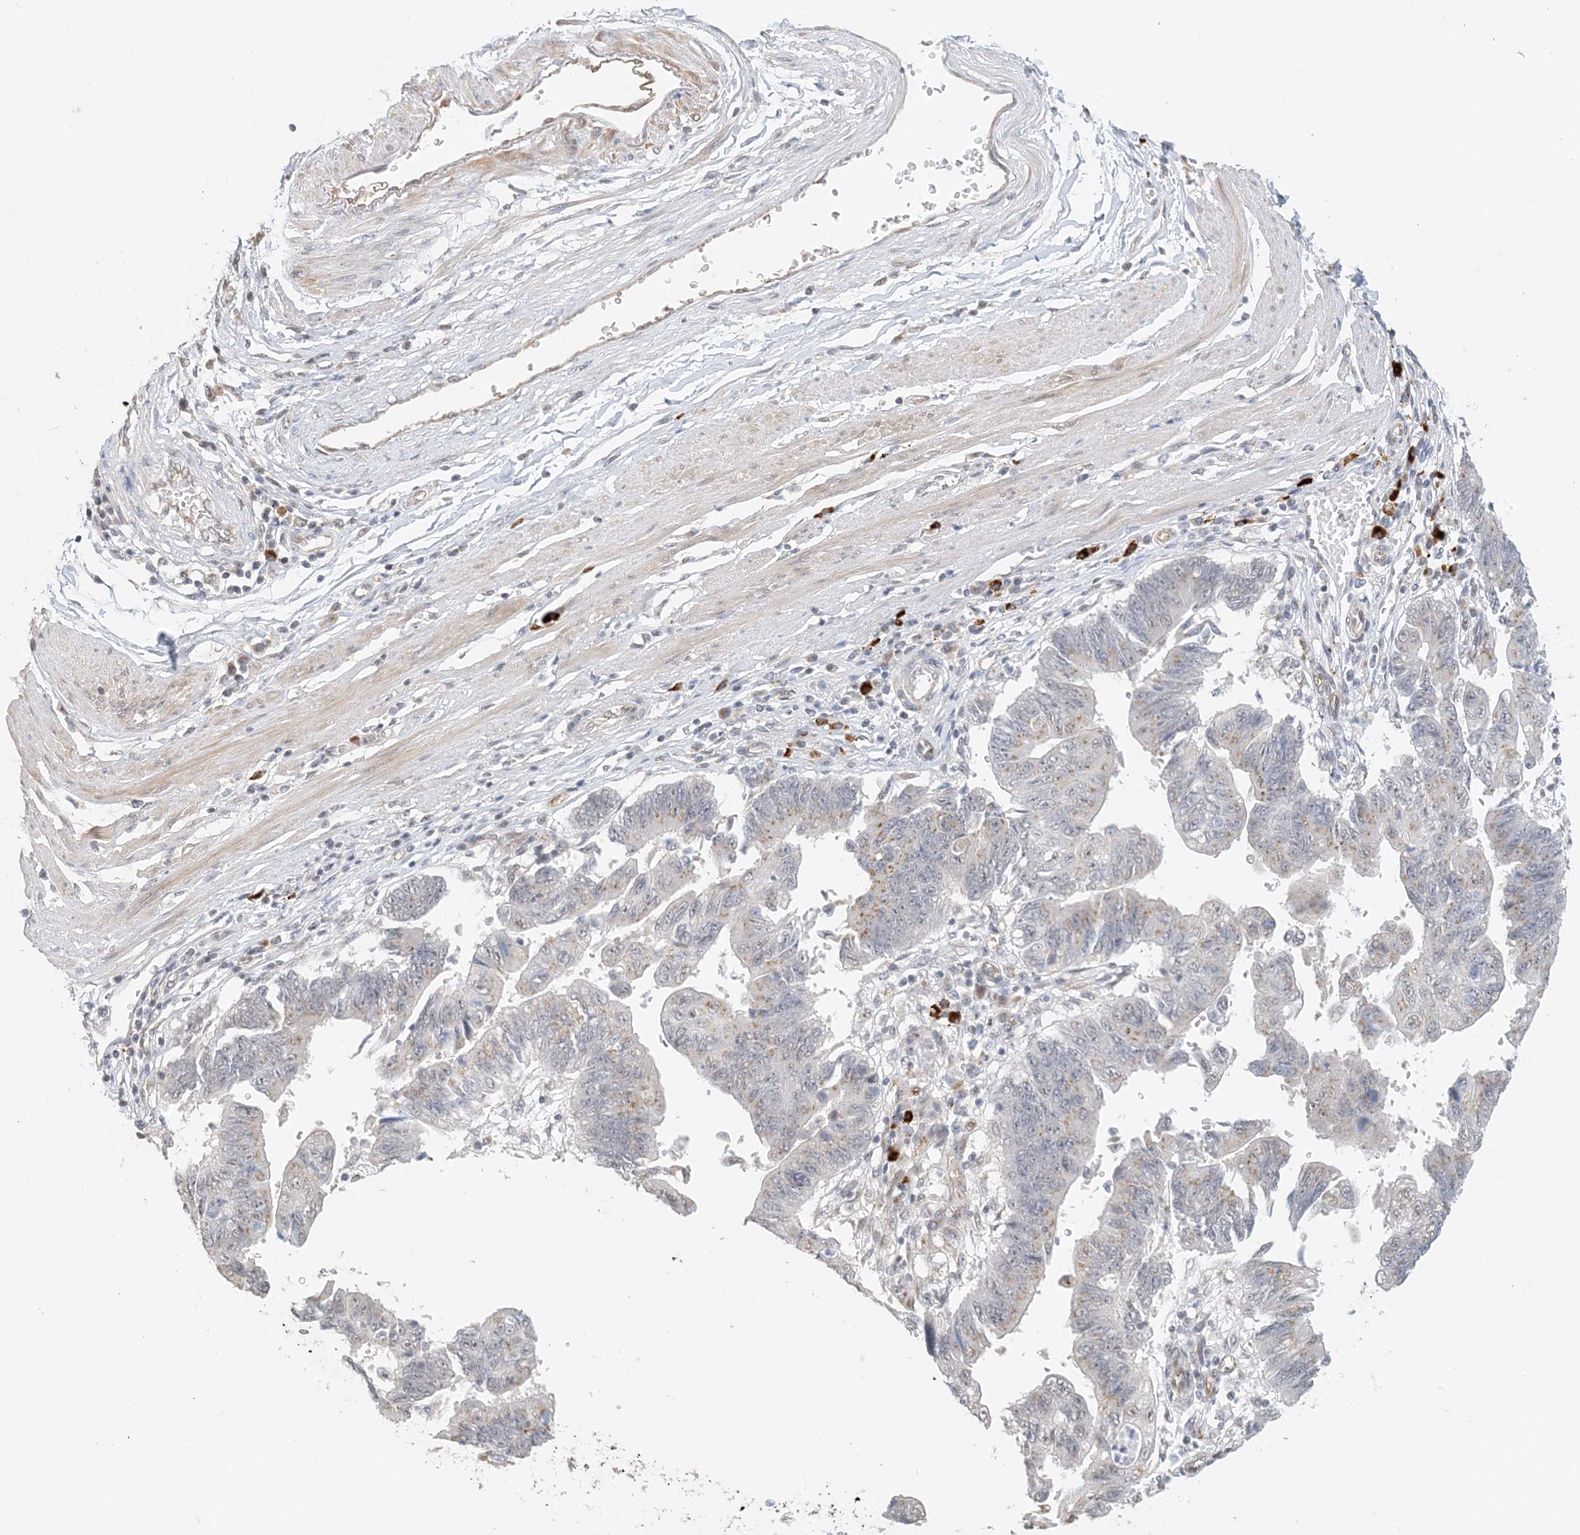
{"staining": {"intensity": "weak", "quantity": "25%-75%", "location": "cytoplasmic/membranous"}, "tissue": "stomach cancer", "cell_type": "Tumor cells", "image_type": "cancer", "snomed": [{"axis": "morphology", "description": "Adenocarcinoma, NOS"}, {"axis": "topography", "description": "Stomach"}], "caption": "Immunohistochemistry (IHC) photomicrograph of neoplastic tissue: human stomach cancer (adenocarcinoma) stained using immunohistochemistry (IHC) demonstrates low levels of weak protein expression localized specifically in the cytoplasmic/membranous of tumor cells, appearing as a cytoplasmic/membranous brown color.", "gene": "ZCCHC4", "patient": {"sex": "male", "age": 59}}